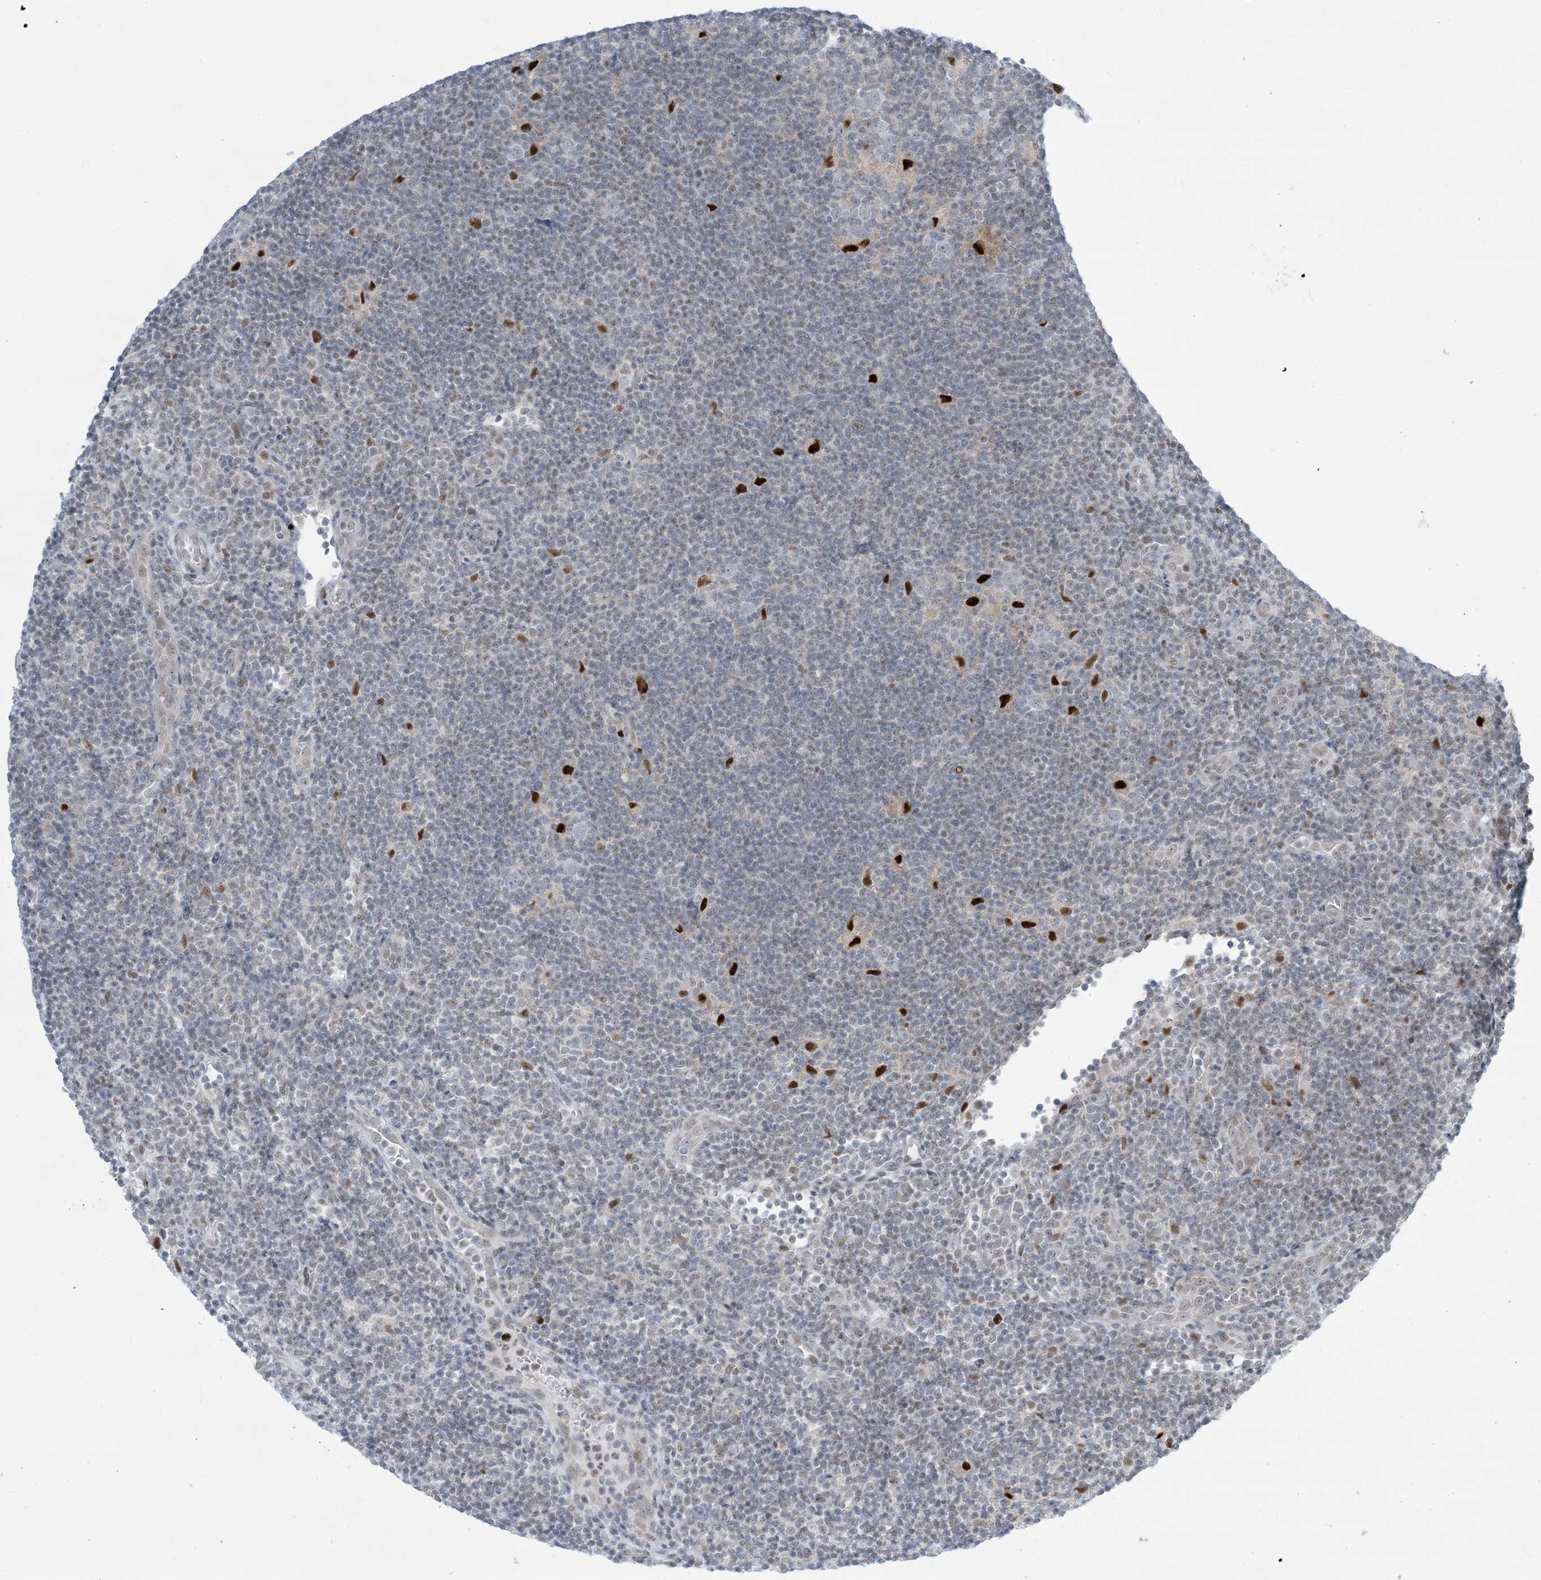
{"staining": {"intensity": "negative", "quantity": "none", "location": "none"}, "tissue": "lymphoma", "cell_type": "Tumor cells", "image_type": "cancer", "snomed": [{"axis": "morphology", "description": "Hodgkin's disease, NOS"}, {"axis": "topography", "description": "Lymph node"}], "caption": "A high-resolution micrograph shows immunohistochemistry staining of lymphoma, which displays no significant staining in tumor cells.", "gene": "TFPT", "patient": {"sex": "female", "age": 57}}